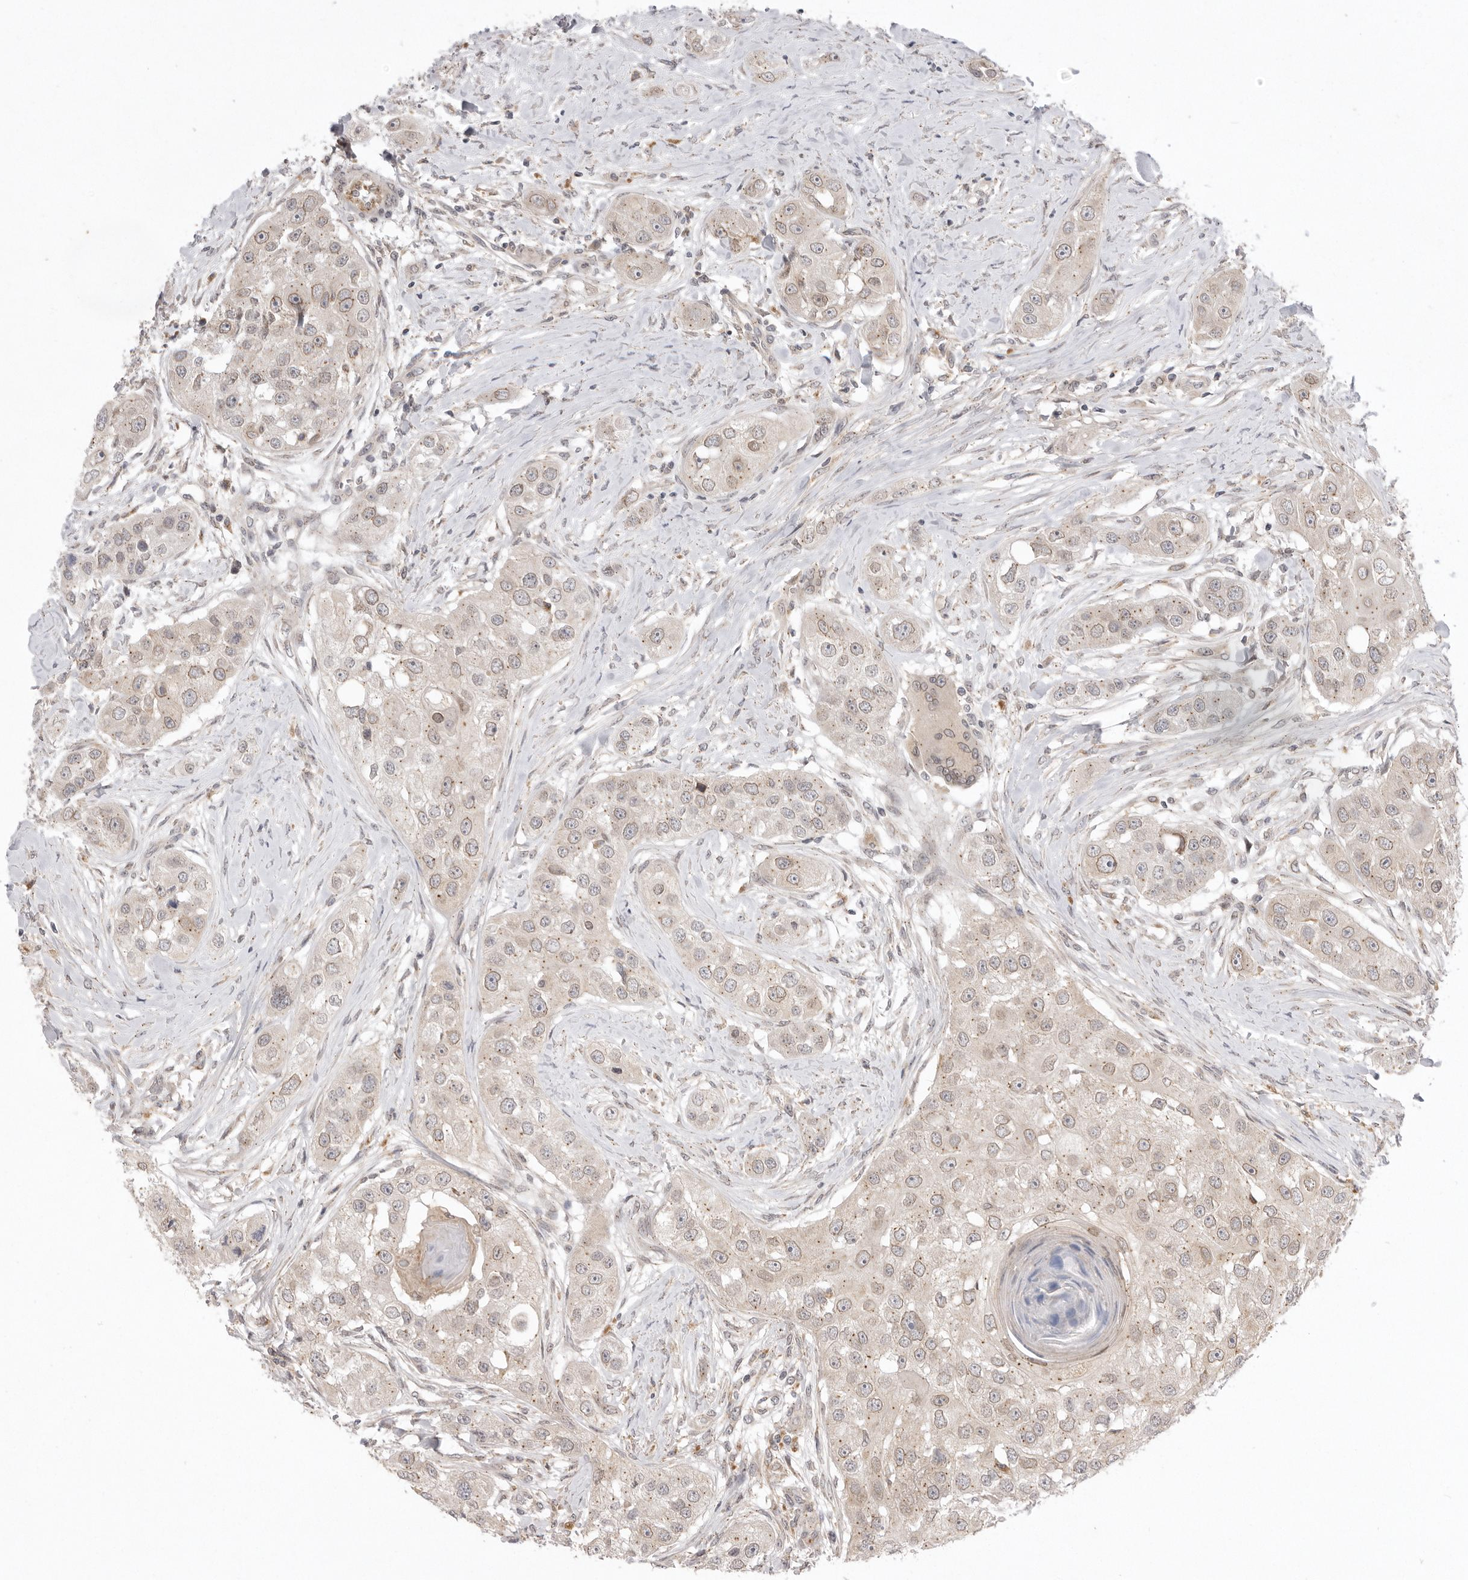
{"staining": {"intensity": "weak", "quantity": "<25%", "location": "cytoplasmic/membranous,nuclear"}, "tissue": "head and neck cancer", "cell_type": "Tumor cells", "image_type": "cancer", "snomed": [{"axis": "morphology", "description": "Normal tissue, NOS"}, {"axis": "morphology", "description": "Squamous cell carcinoma, NOS"}, {"axis": "topography", "description": "Skeletal muscle"}, {"axis": "topography", "description": "Head-Neck"}], "caption": "There is no significant positivity in tumor cells of squamous cell carcinoma (head and neck).", "gene": "TLR3", "patient": {"sex": "male", "age": 51}}